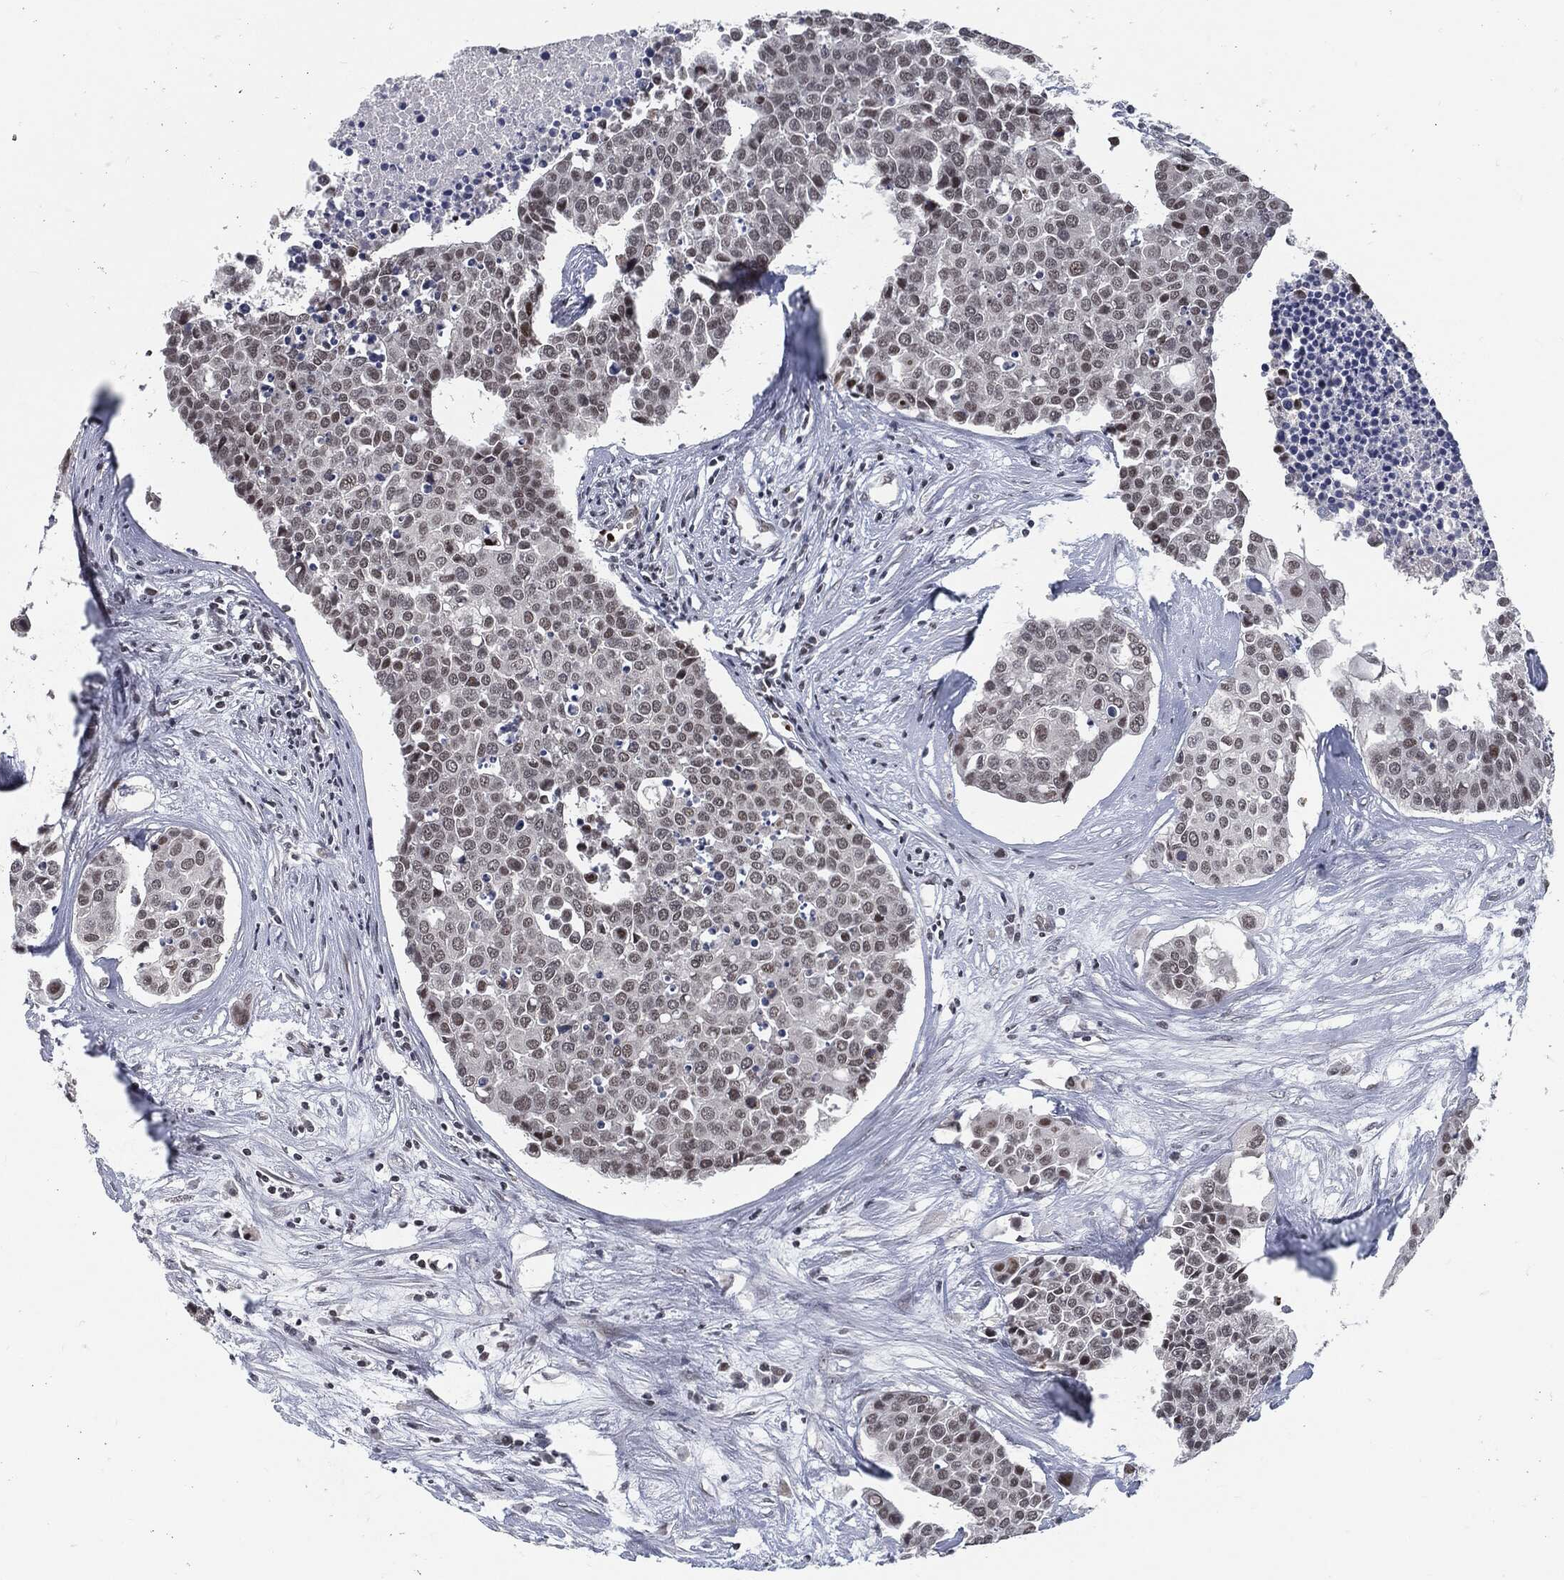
{"staining": {"intensity": "moderate", "quantity": "<25%", "location": "nuclear"}, "tissue": "carcinoid", "cell_type": "Tumor cells", "image_type": "cancer", "snomed": [{"axis": "morphology", "description": "Carcinoid, malignant, NOS"}, {"axis": "topography", "description": "Colon"}], "caption": "The immunohistochemical stain labels moderate nuclear staining in tumor cells of carcinoid tissue.", "gene": "ANXA1", "patient": {"sex": "male", "age": 81}}